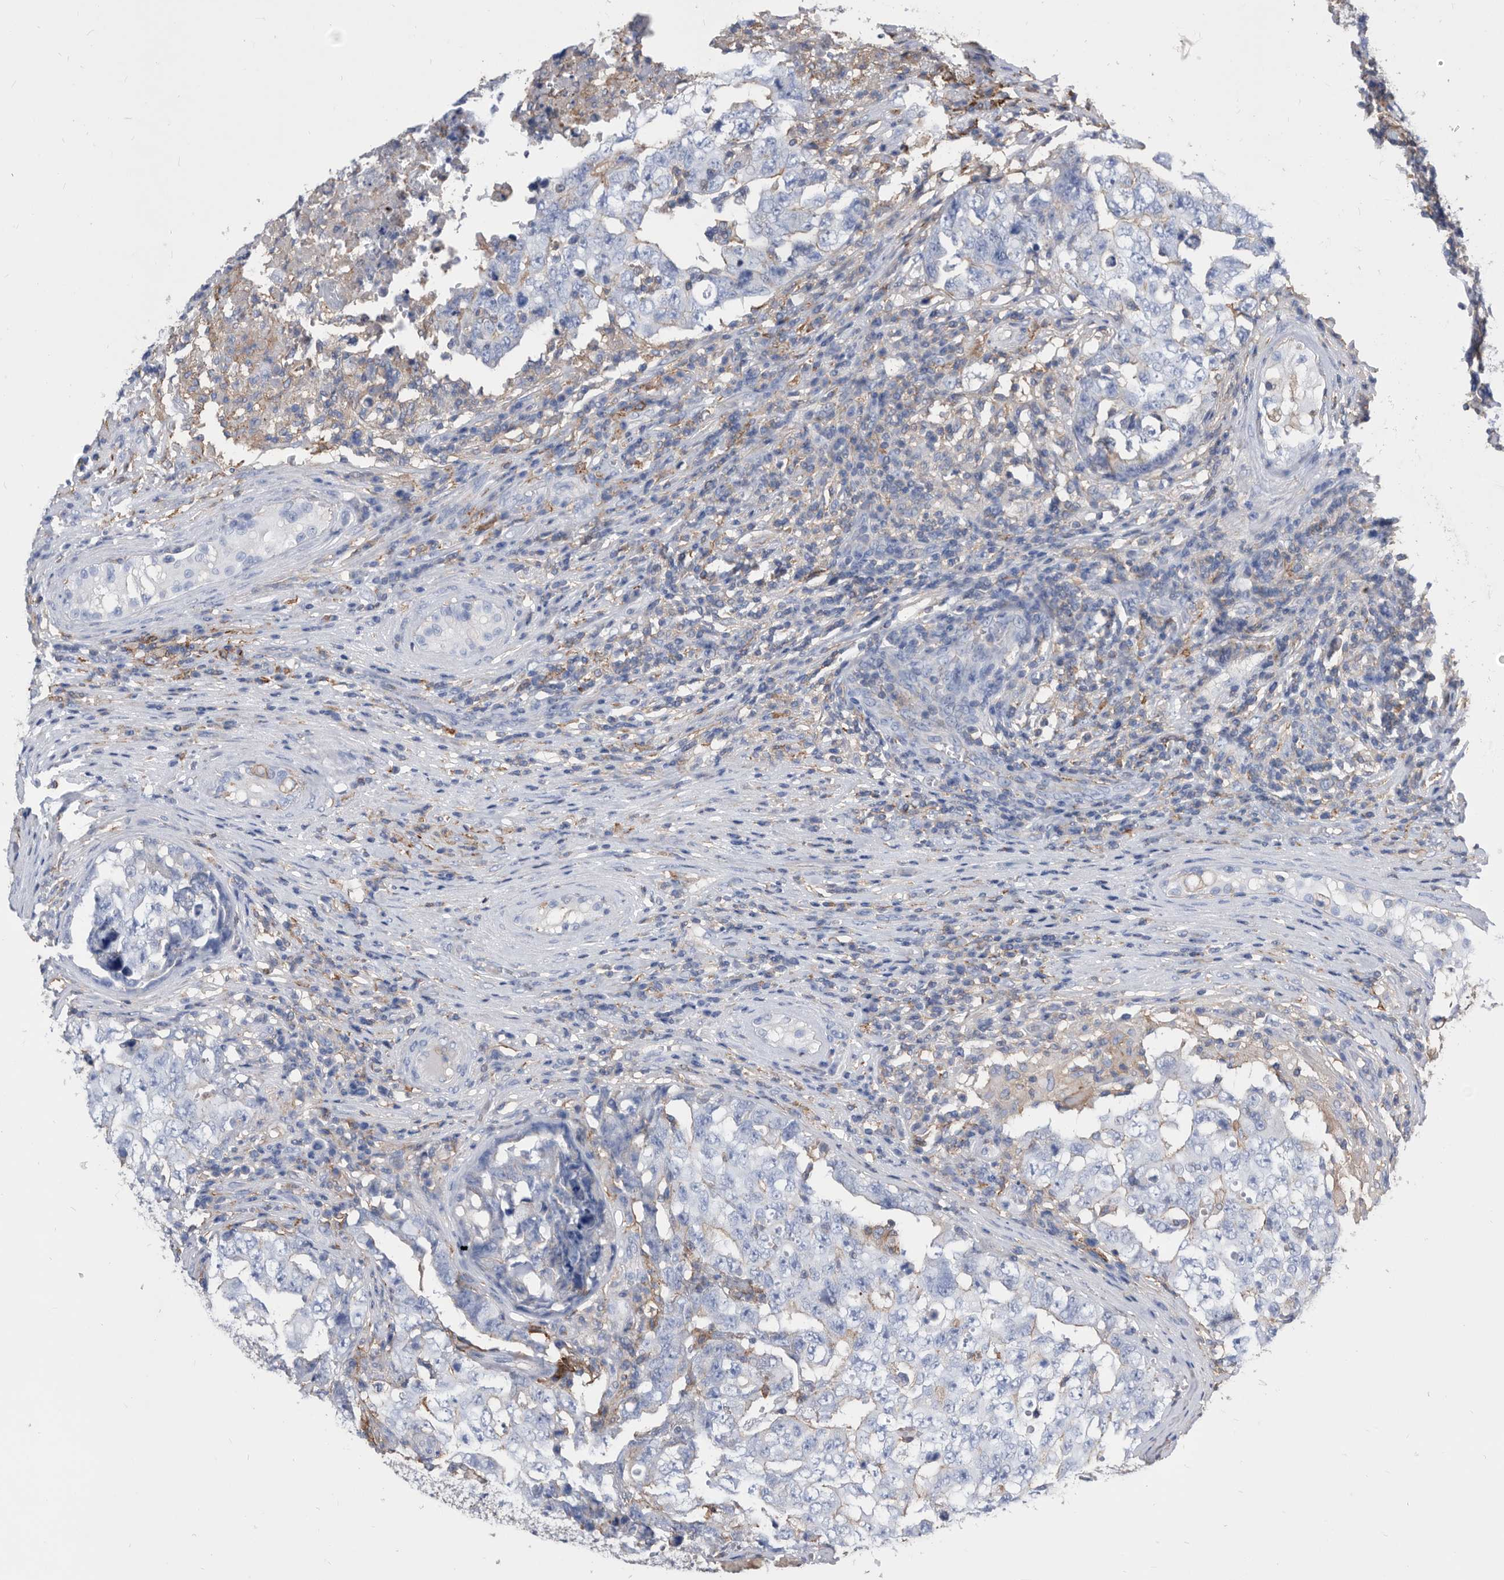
{"staining": {"intensity": "negative", "quantity": "none", "location": "none"}, "tissue": "testis cancer", "cell_type": "Tumor cells", "image_type": "cancer", "snomed": [{"axis": "morphology", "description": "Carcinoma, Embryonal, NOS"}, {"axis": "topography", "description": "Testis"}], "caption": "There is no significant positivity in tumor cells of testis cancer.", "gene": "MS4A4A", "patient": {"sex": "male", "age": 26}}